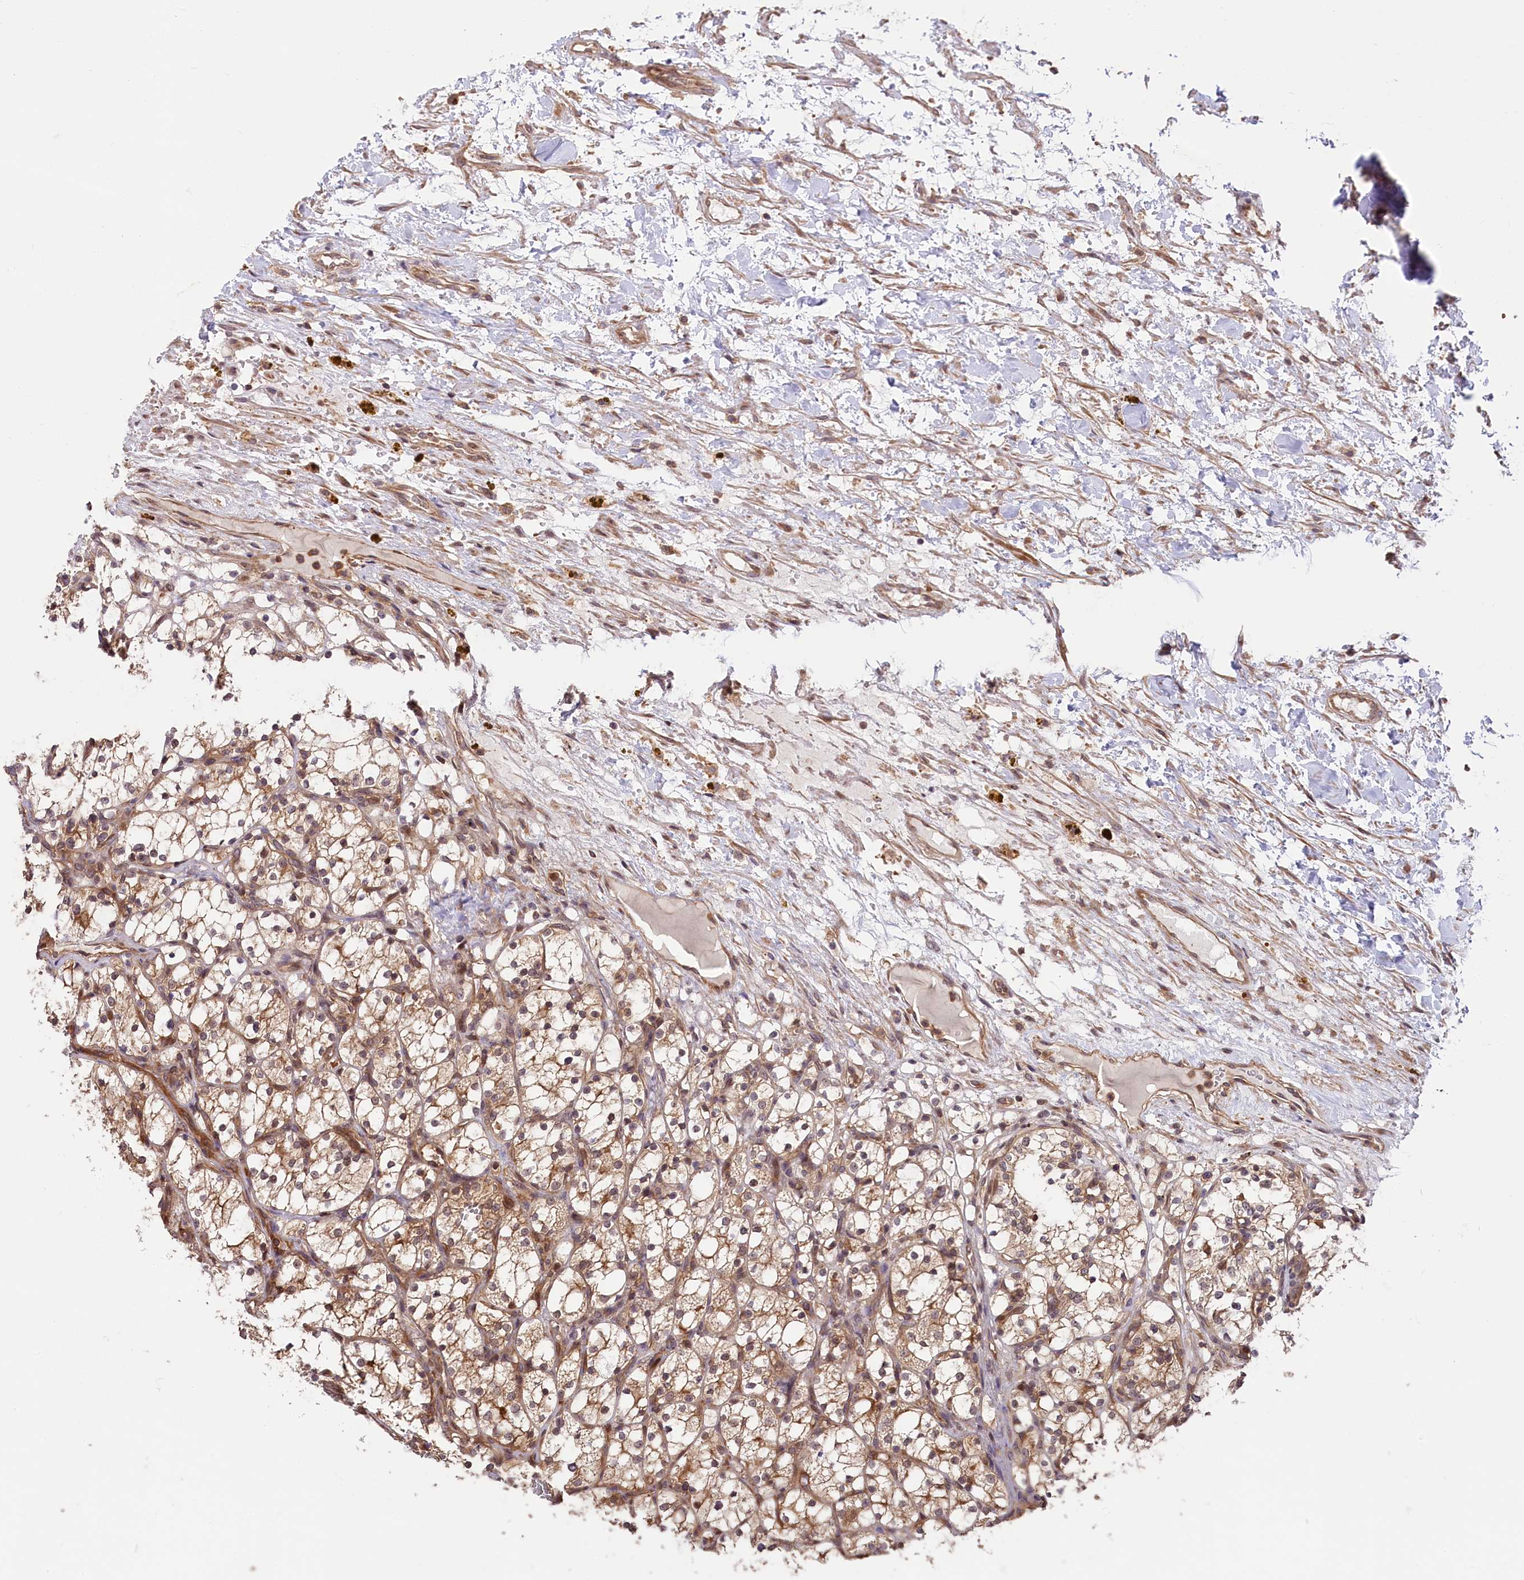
{"staining": {"intensity": "moderate", "quantity": "<25%", "location": "cytoplasmic/membranous"}, "tissue": "renal cancer", "cell_type": "Tumor cells", "image_type": "cancer", "snomed": [{"axis": "morphology", "description": "Adenocarcinoma, NOS"}, {"axis": "topography", "description": "Kidney"}], "caption": "Protein expression analysis of human renal cancer reveals moderate cytoplasmic/membranous positivity in about <25% of tumor cells.", "gene": "RIC8A", "patient": {"sex": "female", "age": 69}}